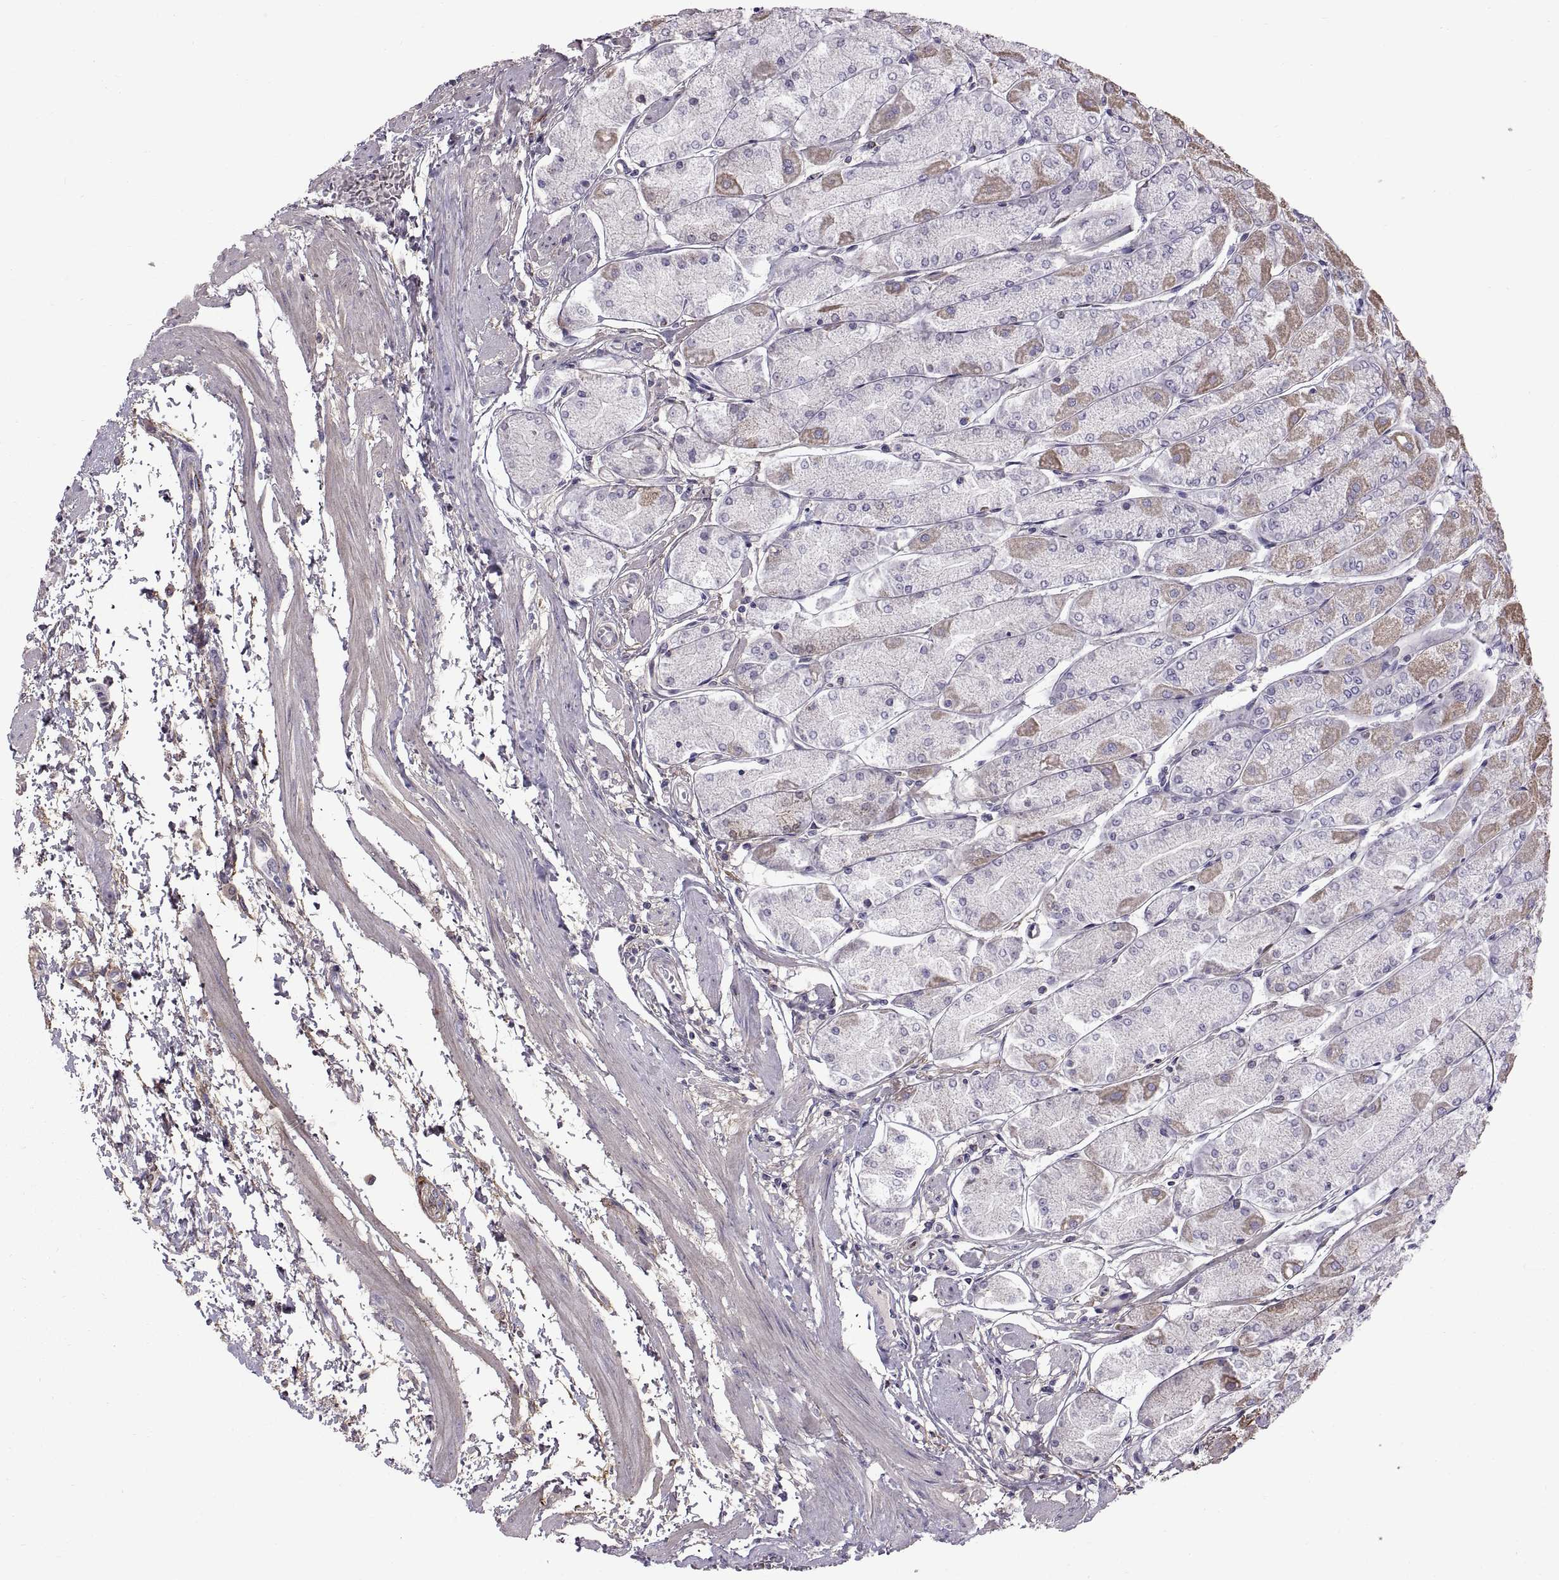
{"staining": {"intensity": "moderate", "quantity": "<25%", "location": "cytoplasmic/membranous"}, "tissue": "stomach", "cell_type": "Glandular cells", "image_type": "normal", "snomed": [{"axis": "morphology", "description": "Normal tissue, NOS"}, {"axis": "topography", "description": "Stomach, upper"}], "caption": "An image showing moderate cytoplasmic/membranous positivity in approximately <25% of glandular cells in benign stomach, as visualized by brown immunohistochemical staining.", "gene": "EMILIN2", "patient": {"sex": "male", "age": 60}}